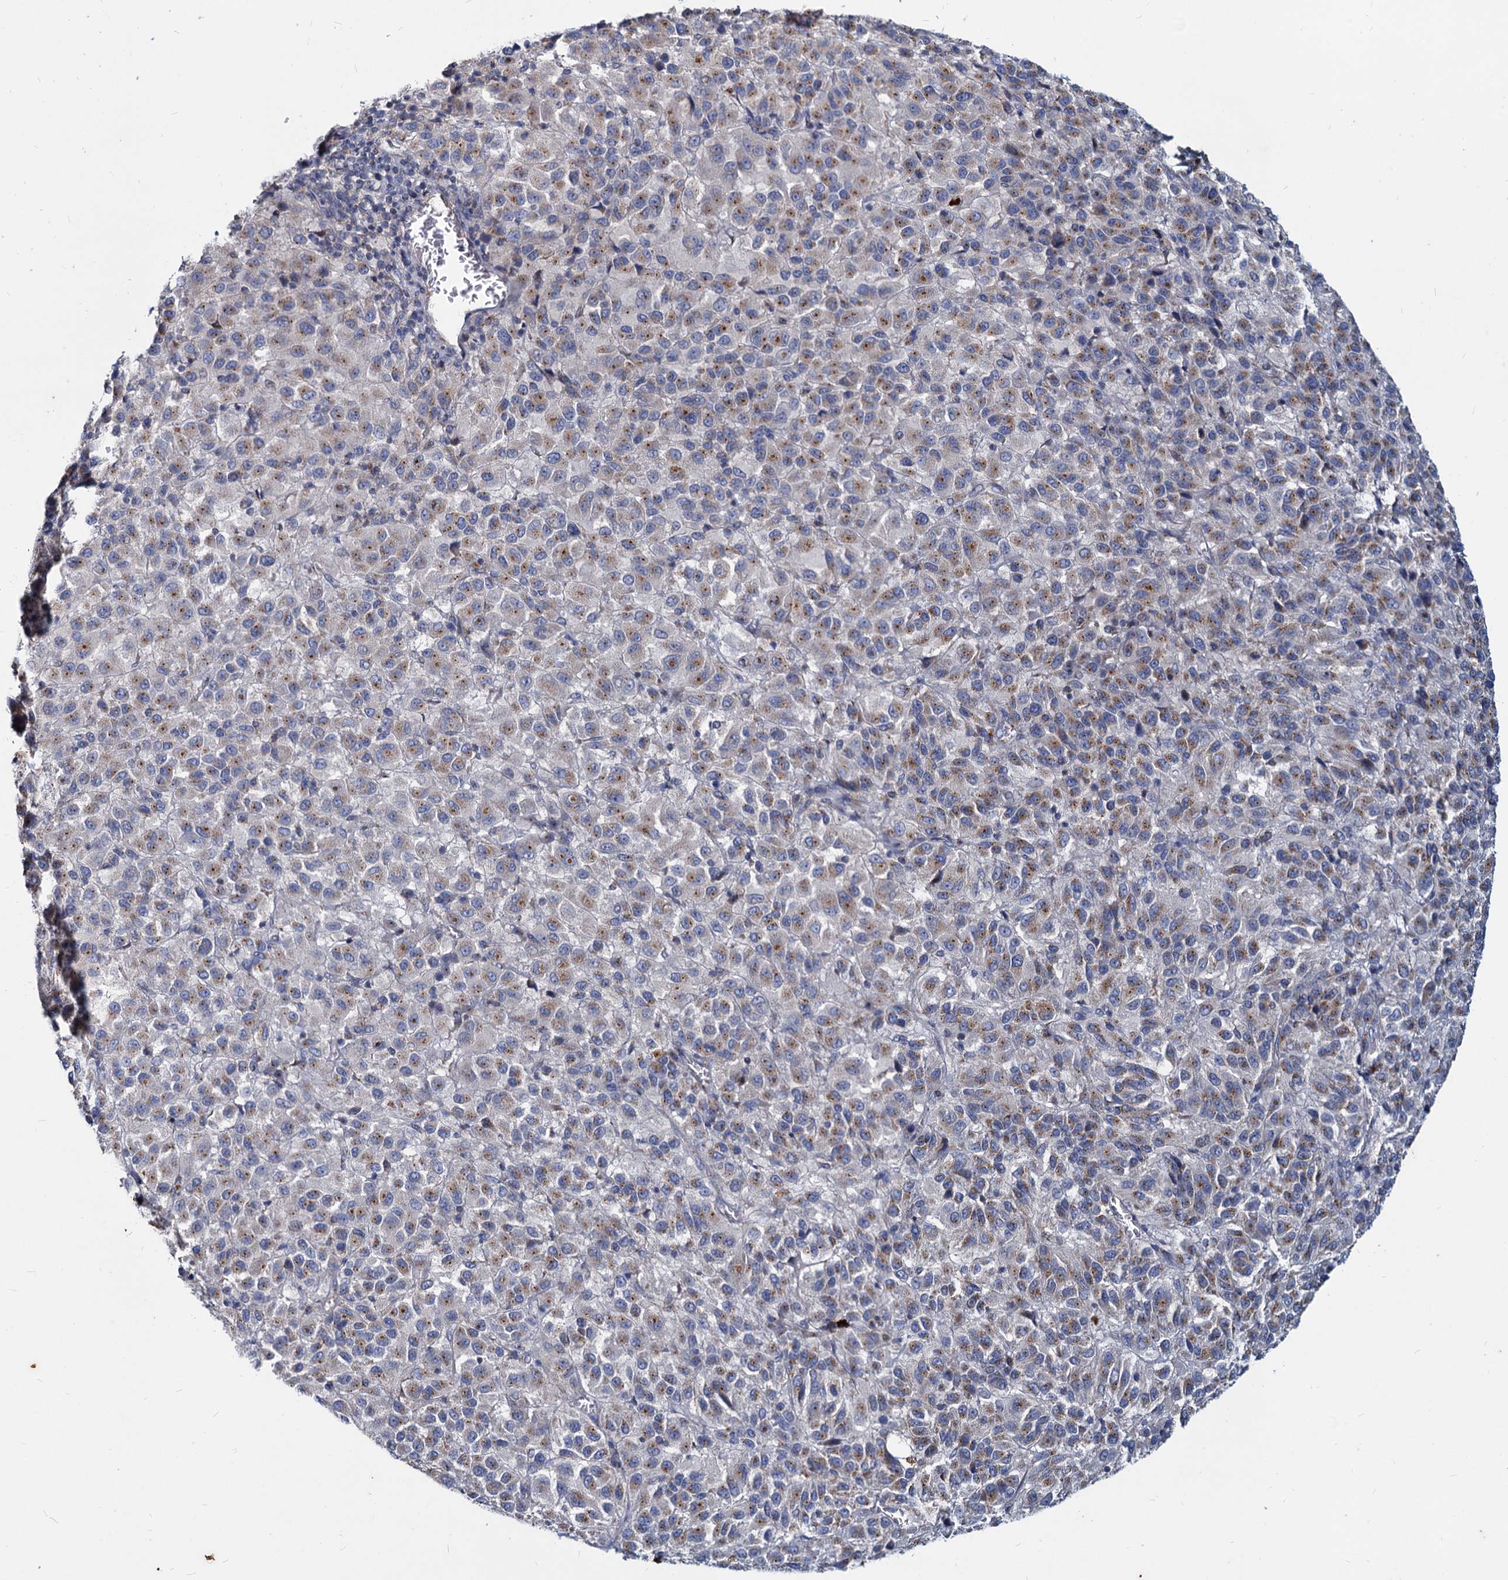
{"staining": {"intensity": "weak", "quantity": "25%-75%", "location": "cytoplasmic/membranous"}, "tissue": "melanoma", "cell_type": "Tumor cells", "image_type": "cancer", "snomed": [{"axis": "morphology", "description": "Malignant melanoma, Metastatic site"}, {"axis": "topography", "description": "Lung"}], "caption": "DAB immunohistochemical staining of malignant melanoma (metastatic site) exhibits weak cytoplasmic/membranous protein positivity in approximately 25%-75% of tumor cells.", "gene": "AGBL4", "patient": {"sex": "male", "age": 64}}